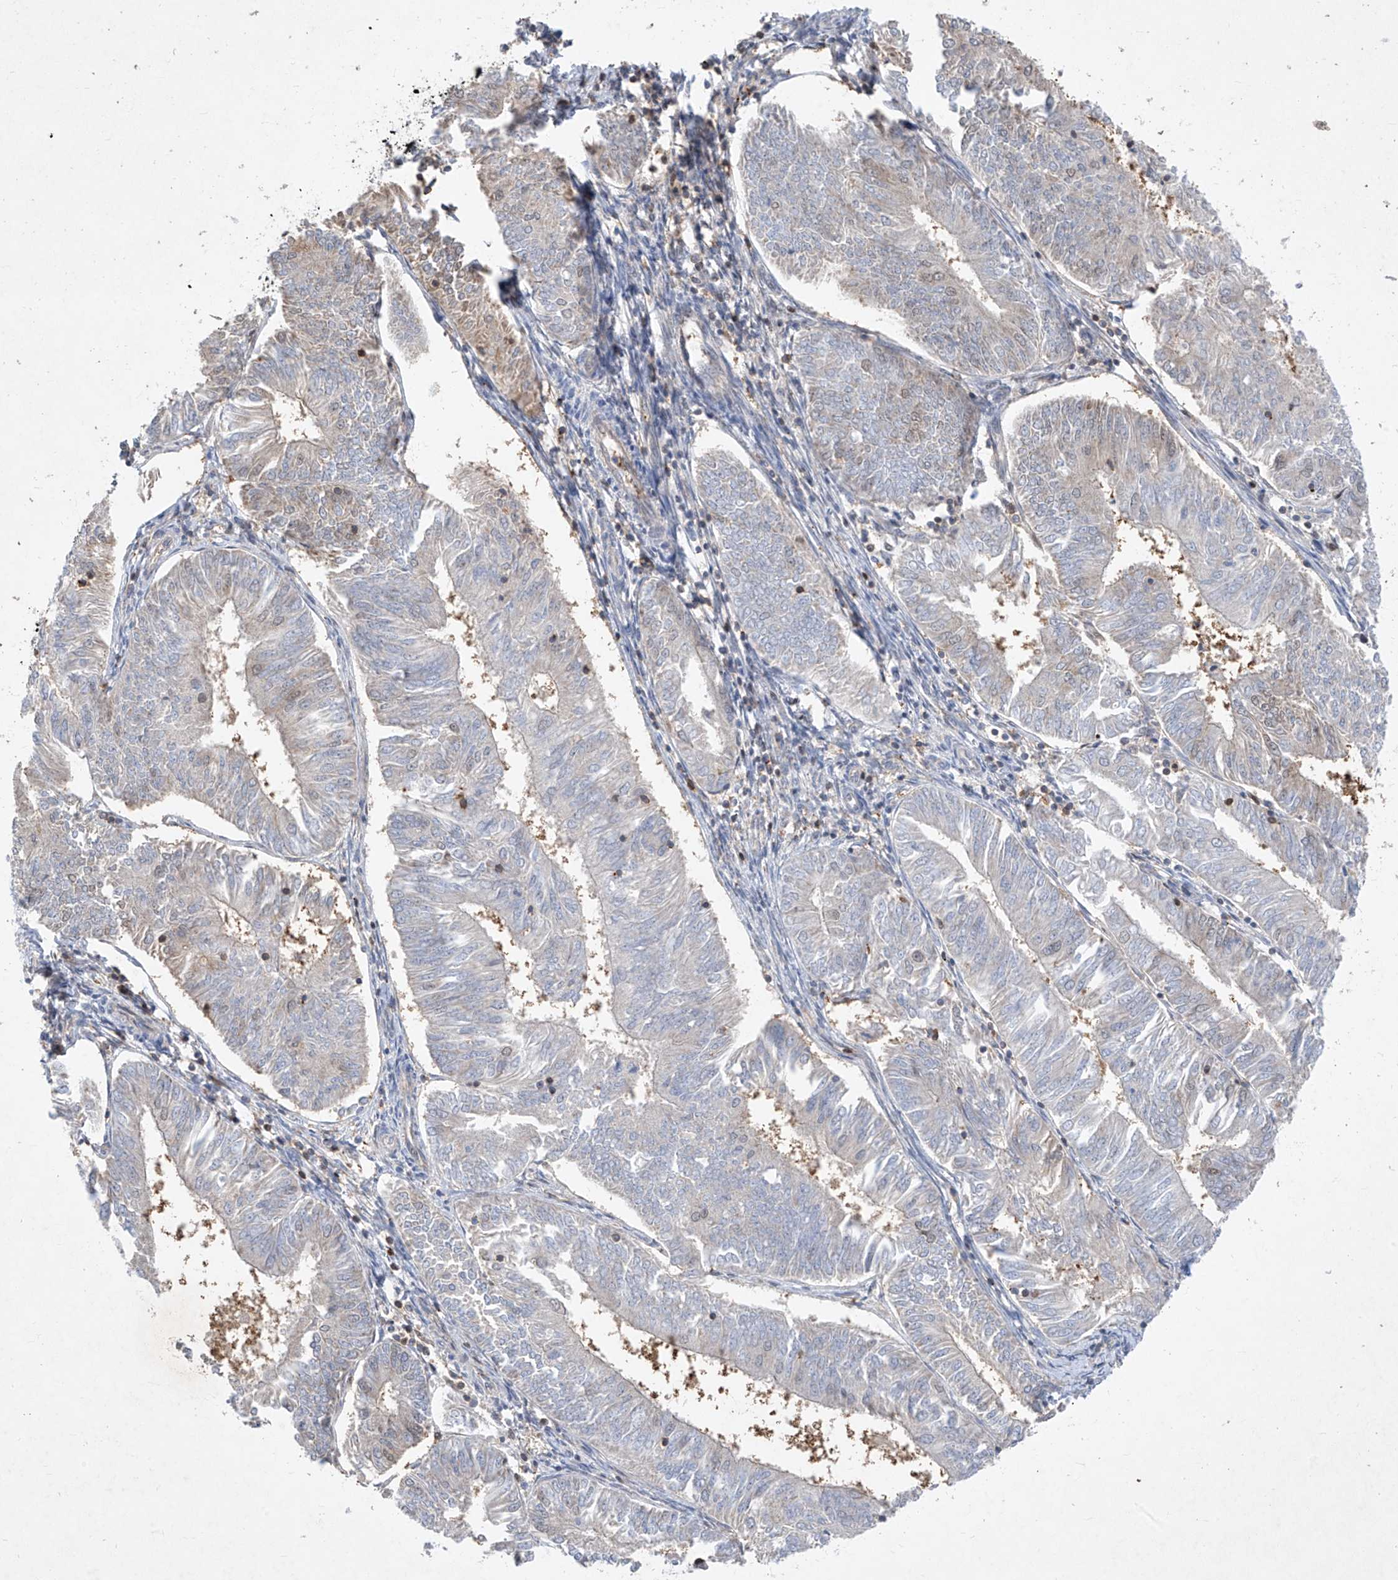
{"staining": {"intensity": "negative", "quantity": "none", "location": "none"}, "tissue": "endometrial cancer", "cell_type": "Tumor cells", "image_type": "cancer", "snomed": [{"axis": "morphology", "description": "Adenocarcinoma, NOS"}, {"axis": "topography", "description": "Endometrium"}], "caption": "Immunohistochemical staining of endometrial cancer (adenocarcinoma) reveals no significant staining in tumor cells.", "gene": "ZNF358", "patient": {"sex": "female", "age": 58}}